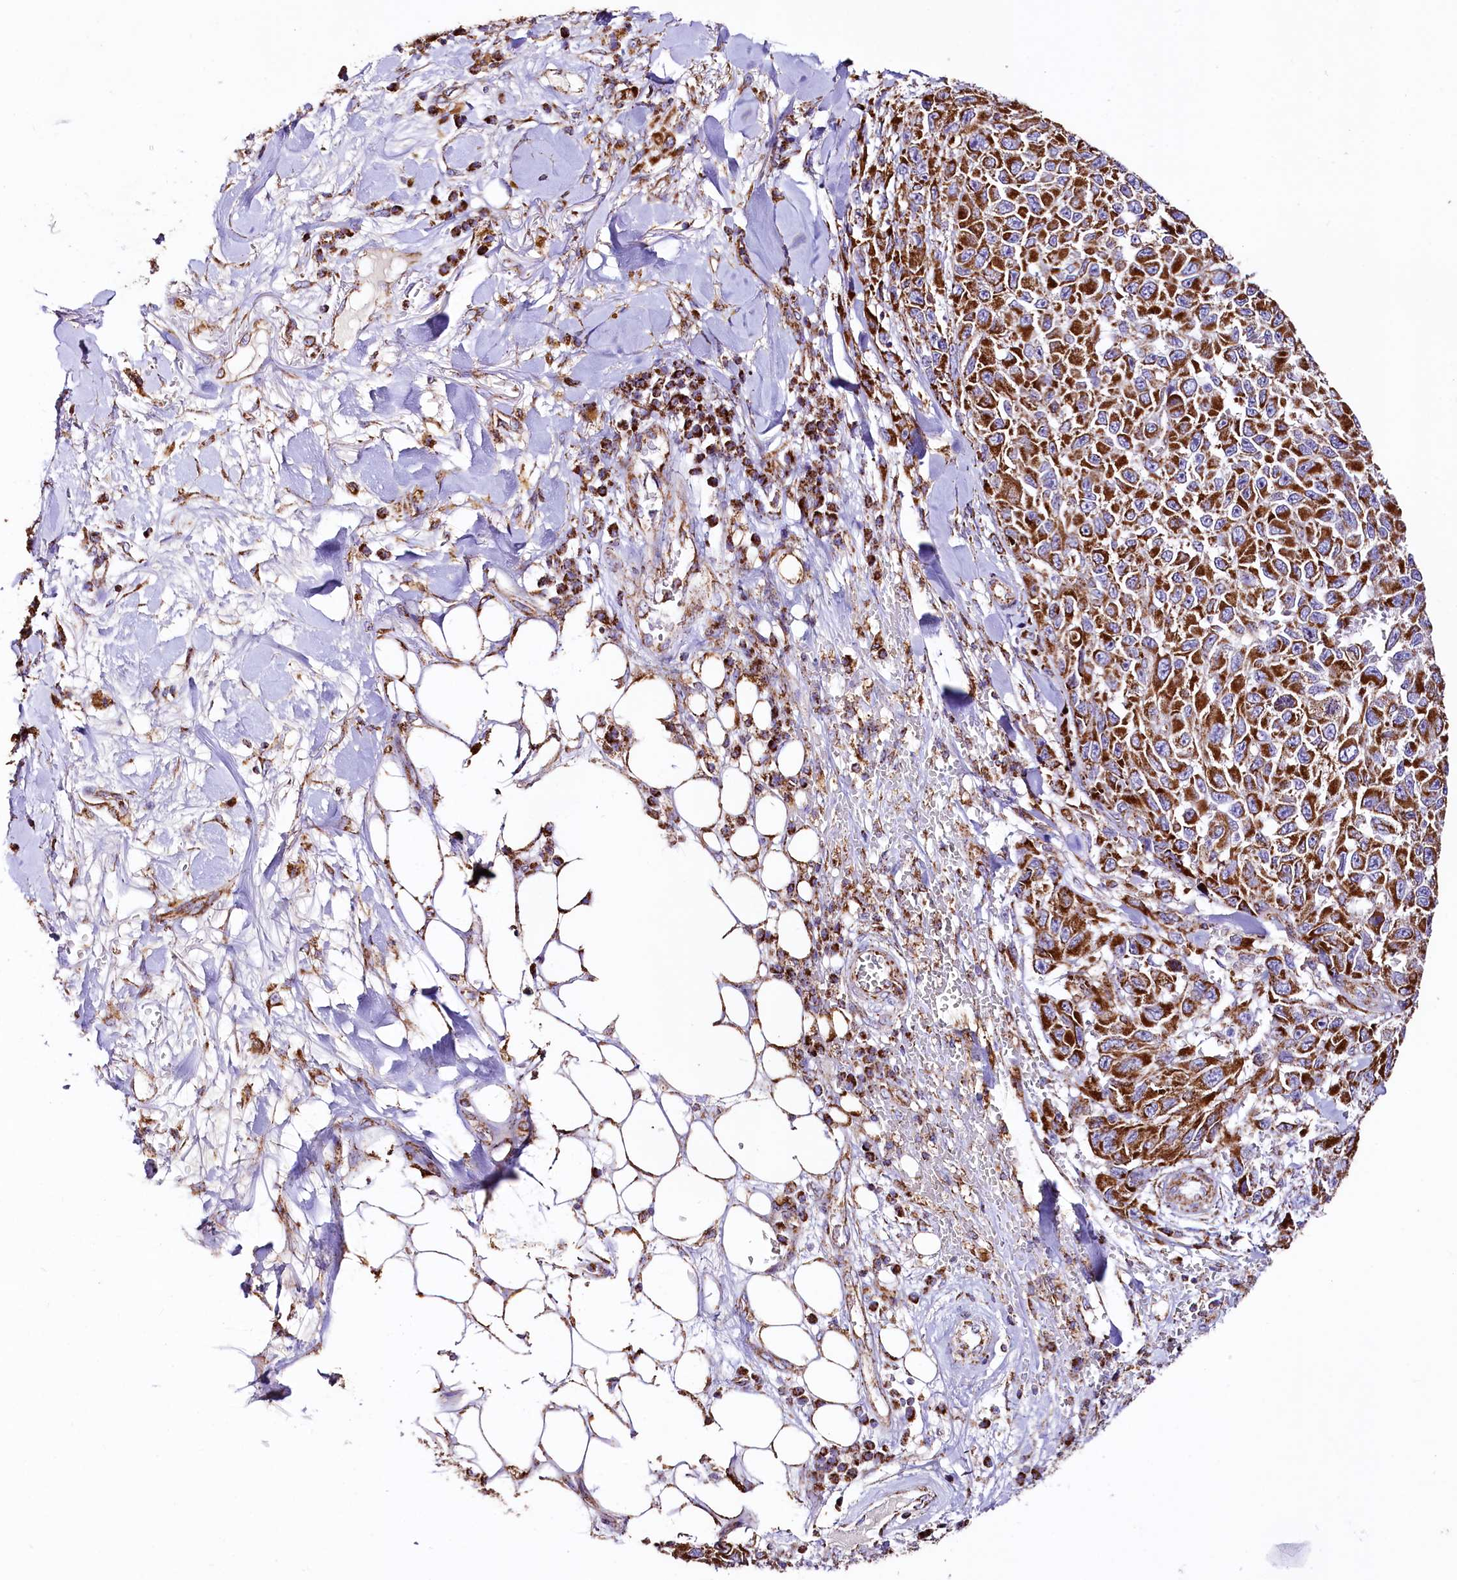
{"staining": {"intensity": "strong", "quantity": ">75%", "location": "cytoplasmic/membranous"}, "tissue": "melanoma", "cell_type": "Tumor cells", "image_type": "cancer", "snomed": [{"axis": "morphology", "description": "Normal tissue, NOS"}, {"axis": "morphology", "description": "Malignant melanoma, NOS"}, {"axis": "topography", "description": "Skin"}], "caption": "Melanoma stained with a brown dye displays strong cytoplasmic/membranous positive positivity in approximately >75% of tumor cells.", "gene": "APLP2", "patient": {"sex": "female", "age": 96}}